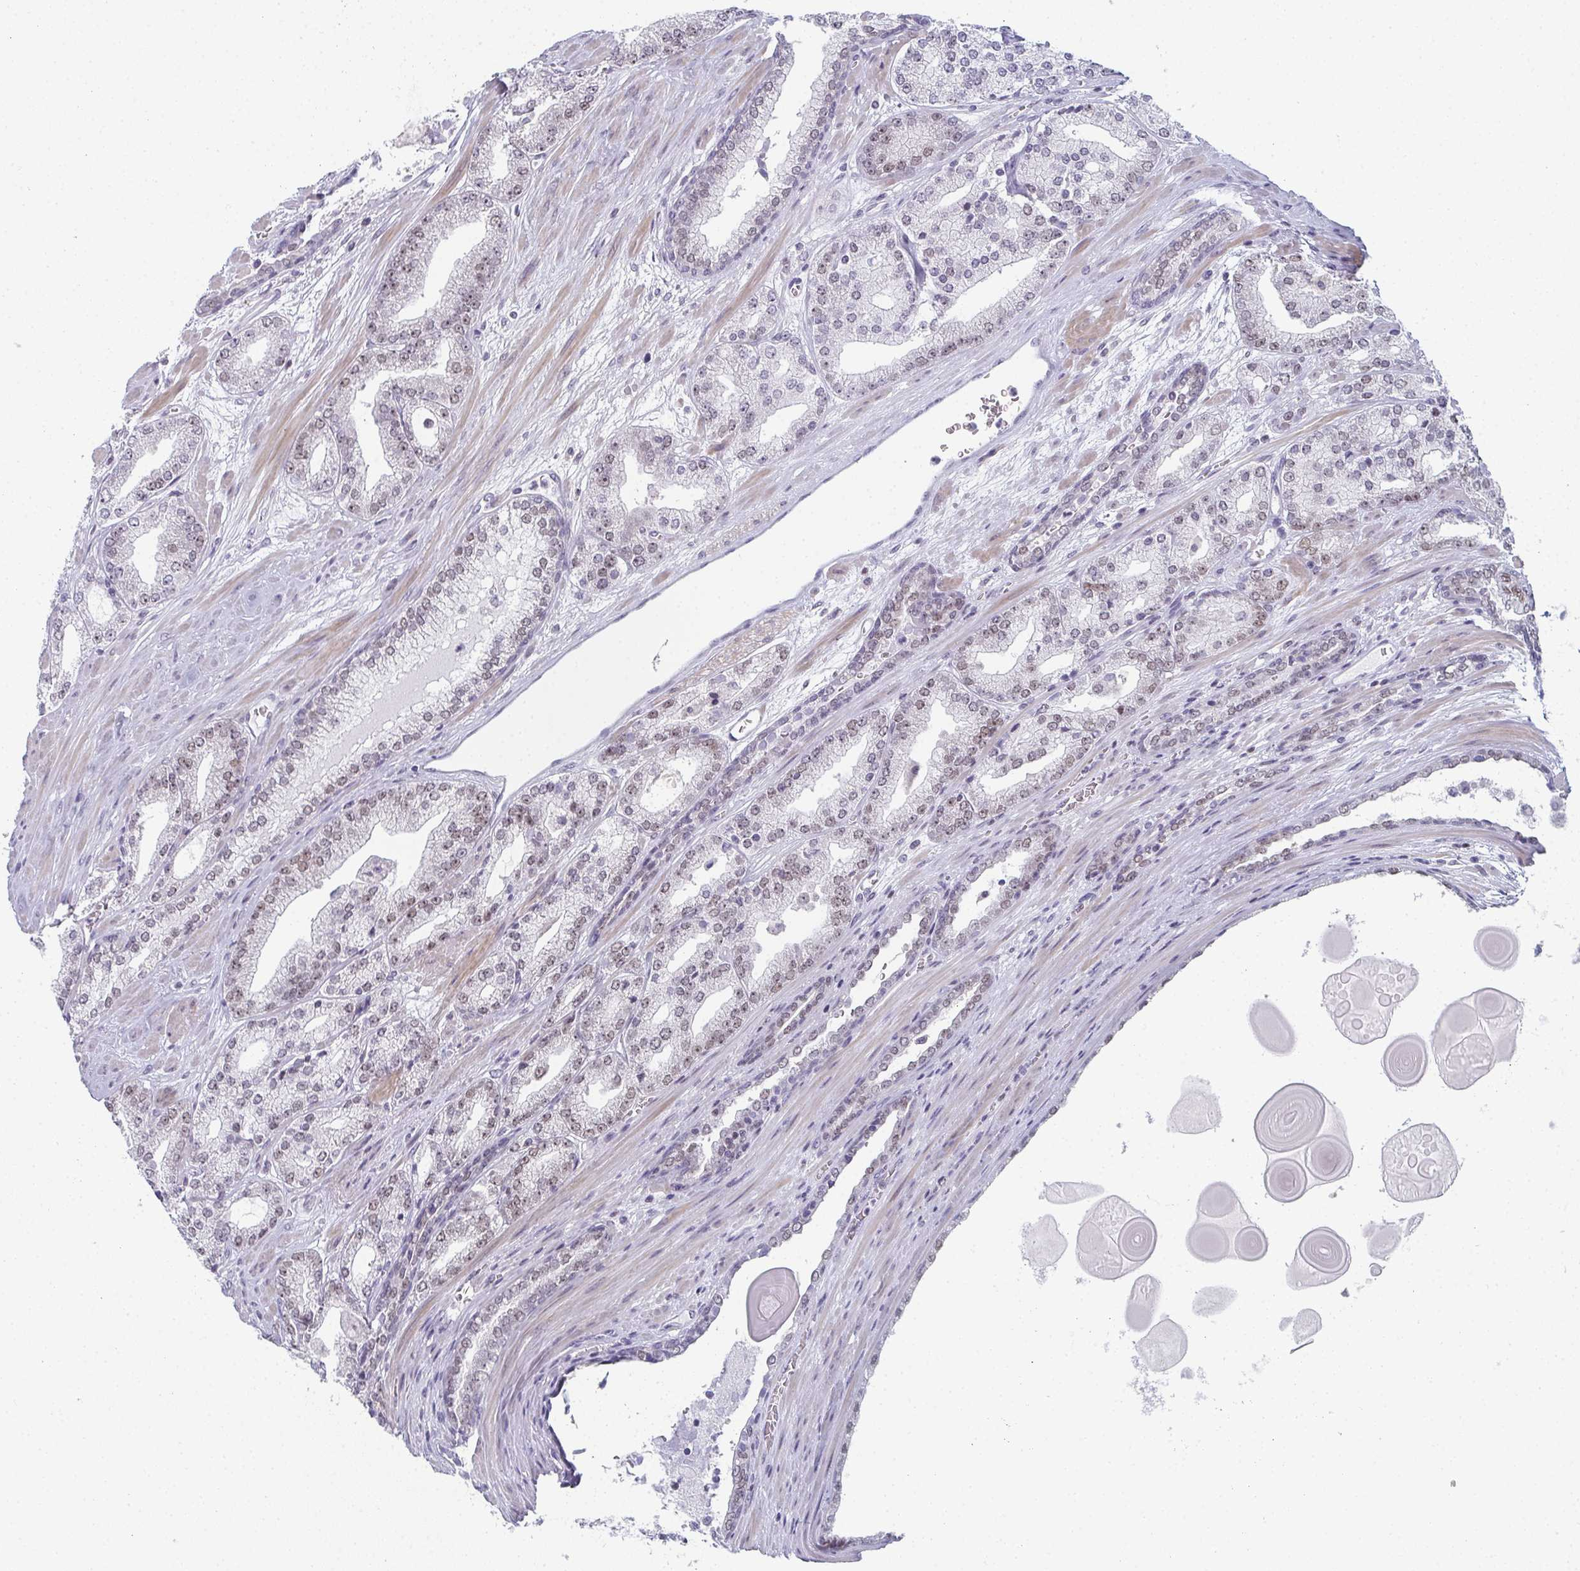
{"staining": {"intensity": "weak", "quantity": "<25%", "location": "nuclear"}, "tissue": "prostate cancer", "cell_type": "Tumor cells", "image_type": "cancer", "snomed": [{"axis": "morphology", "description": "Adenocarcinoma, High grade"}, {"axis": "topography", "description": "Prostate"}], "caption": "A high-resolution micrograph shows IHC staining of prostate cancer, which exhibits no significant expression in tumor cells. The staining was performed using DAB to visualize the protein expression in brown, while the nuclei were stained in blue with hematoxylin (Magnification: 20x).", "gene": "PYCR3", "patient": {"sex": "male", "age": 64}}